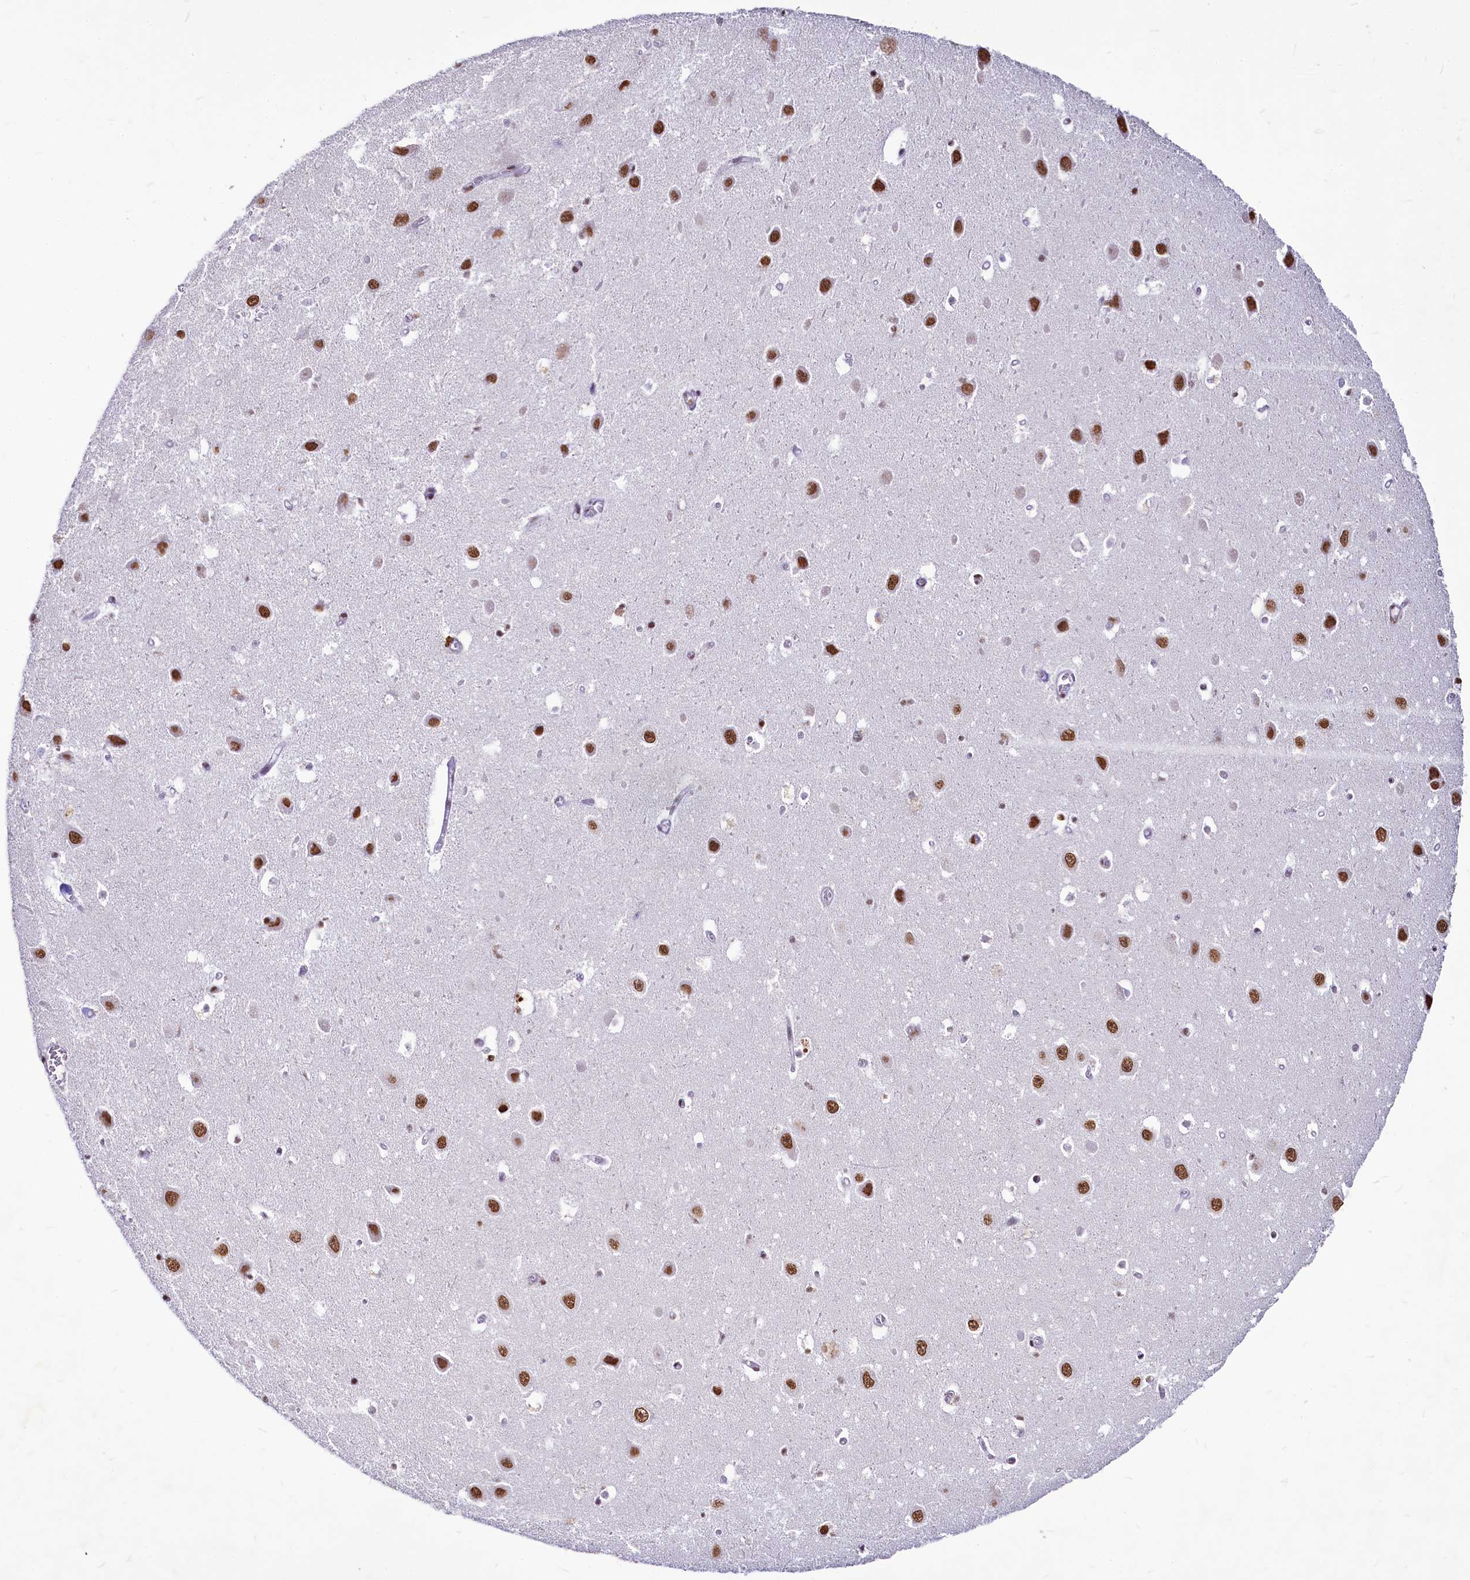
{"staining": {"intensity": "moderate", "quantity": "<25%", "location": "nuclear"}, "tissue": "hippocampus", "cell_type": "Glial cells", "image_type": "normal", "snomed": [{"axis": "morphology", "description": "Normal tissue, NOS"}, {"axis": "topography", "description": "Hippocampus"}], "caption": "The photomicrograph shows staining of normal hippocampus, revealing moderate nuclear protein staining (brown color) within glial cells.", "gene": "PARPBP", "patient": {"sex": "female", "age": 64}}